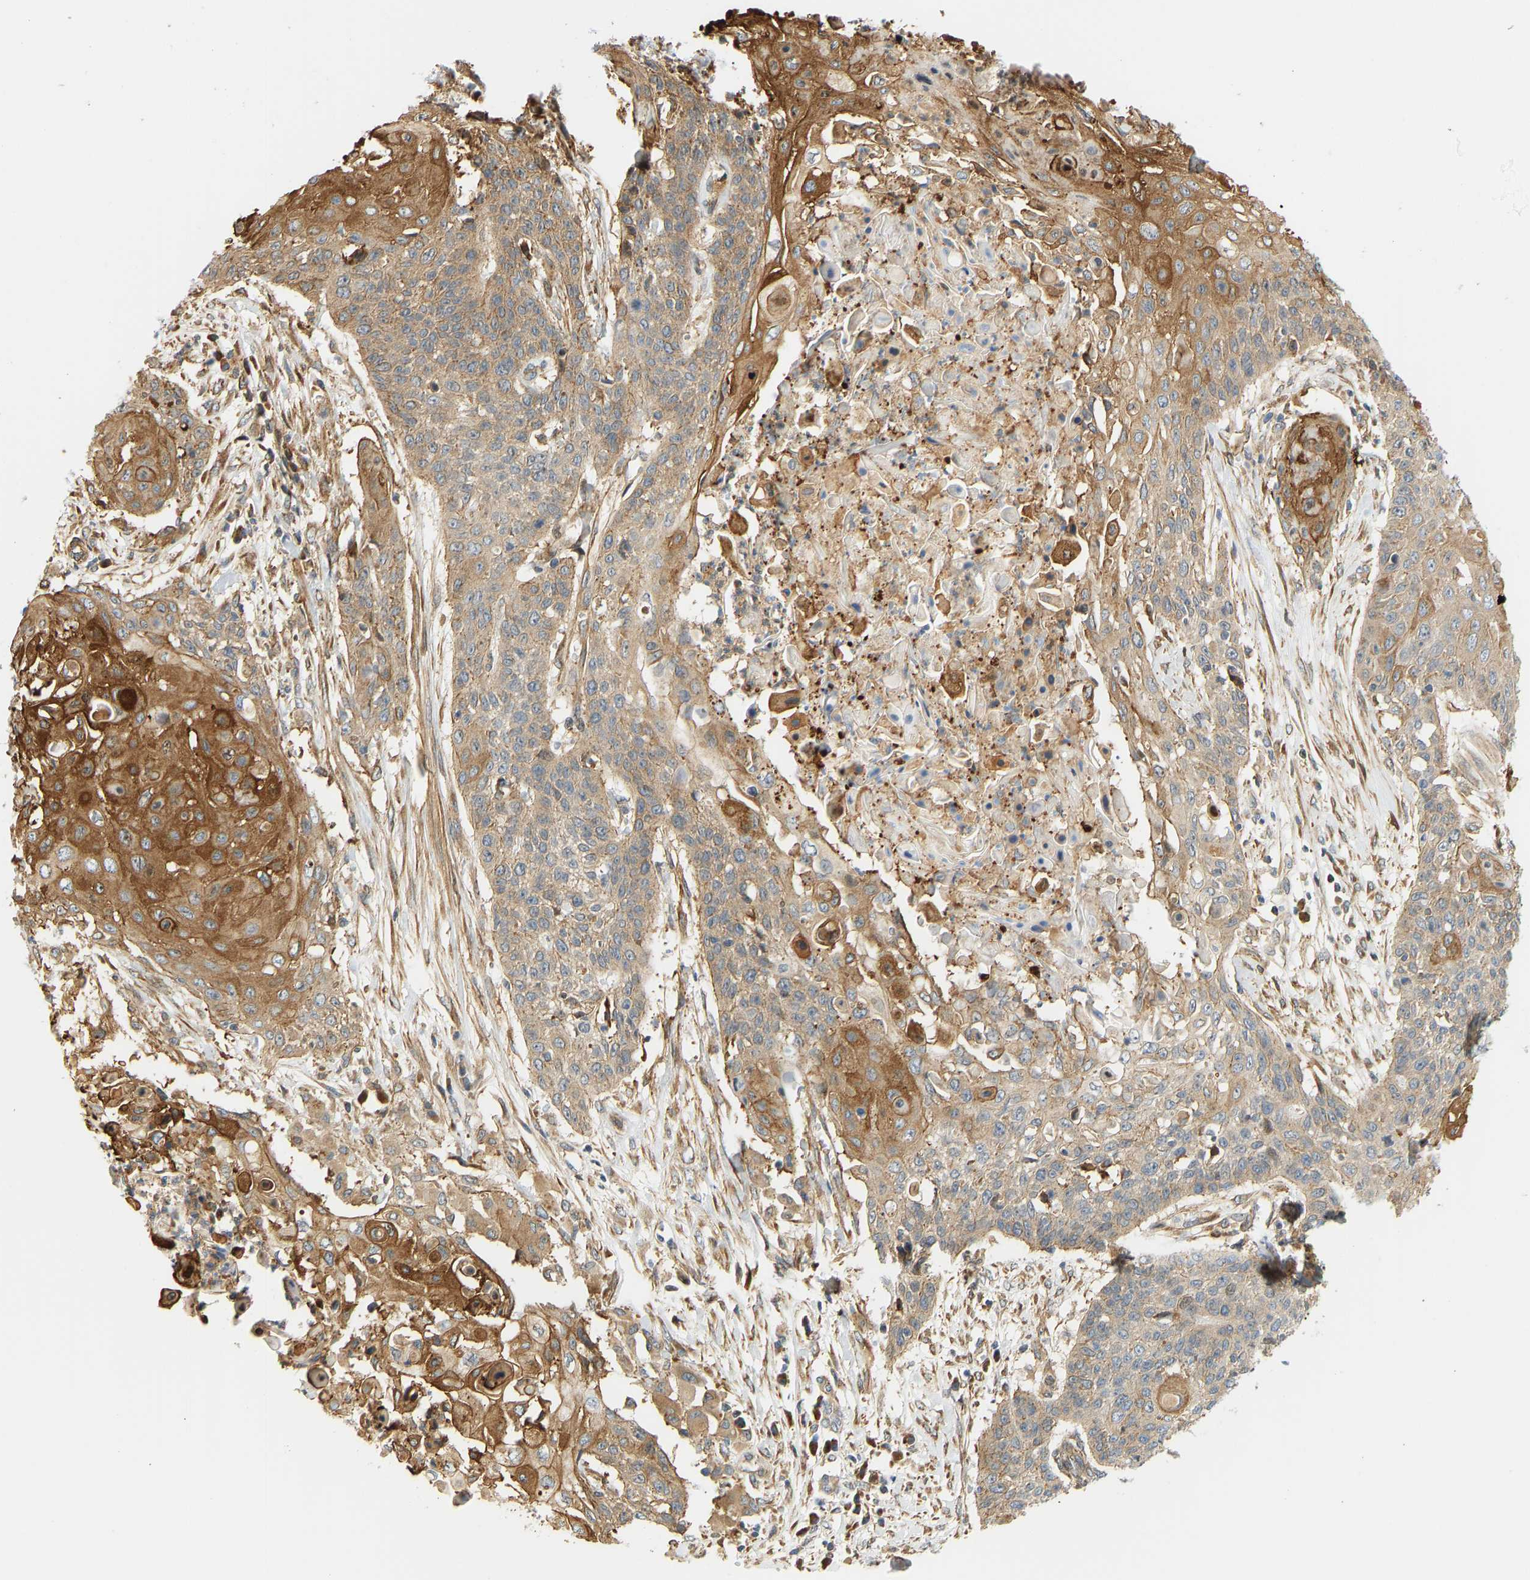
{"staining": {"intensity": "moderate", "quantity": ">75%", "location": "cytoplasmic/membranous"}, "tissue": "cervical cancer", "cell_type": "Tumor cells", "image_type": "cancer", "snomed": [{"axis": "morphology", "description": "Squamous cell carcinoma, NOS"}, {"axis": "topography", "description": "Cervix"}], "caption": "Immunohistochemistry (IHC) staining of cervical squamous cell carcinoma, which demonstrates medium levels of moderate cytoplasmic/membranous staining in about >75% of tumor cells indicating moderate cytoplasmic/membranous protein positivity. The staining was performed using DAB (brown) for protein detection and nuclei were counterstained in hematoxylin (blue).", "gene": "CEP57", "patient": {"sex": "female", "age": 39}}